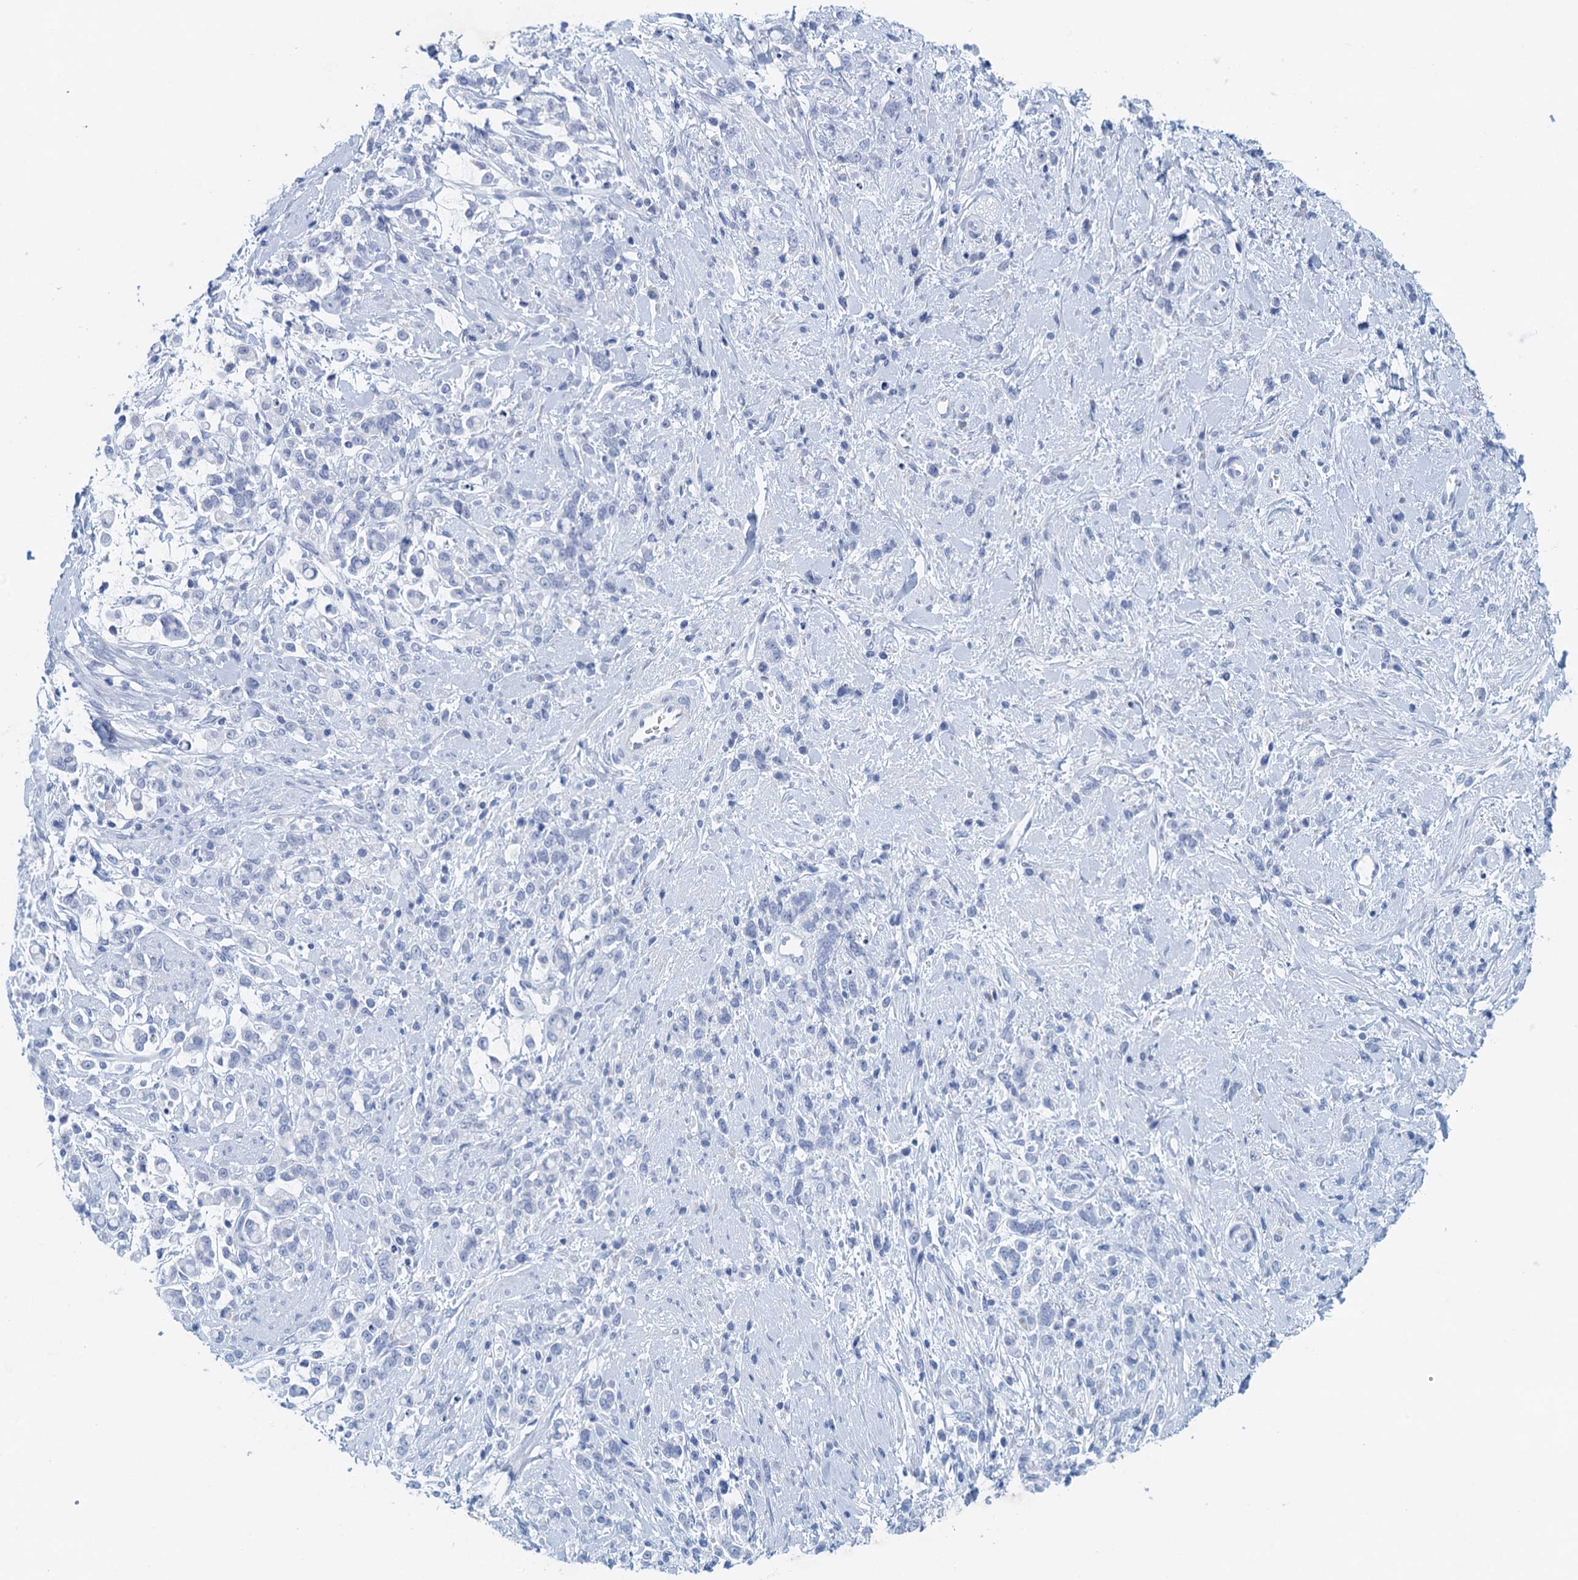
{"staining": {"intensity": "negative", "quantity": "none", "location": "none"}, "tissue": "stomach cancer", "cell_type": "Tumor cells", "image_type": "cancer", "snomed": [{"axis": "morphology", "description": "Adenocarcinoma, NOS"}, {"axis": "topography", "description": "Stomach"}], "caption": "There is no significant staining in tumor cells of stomach adenocarcinoma. (DAB (3,3'-diaminobenzidine) IHC visualized using brightfield microscopy, high magnification).", "gene": "CYP51A1", "patient": {"sex": "female", "age": 60}}